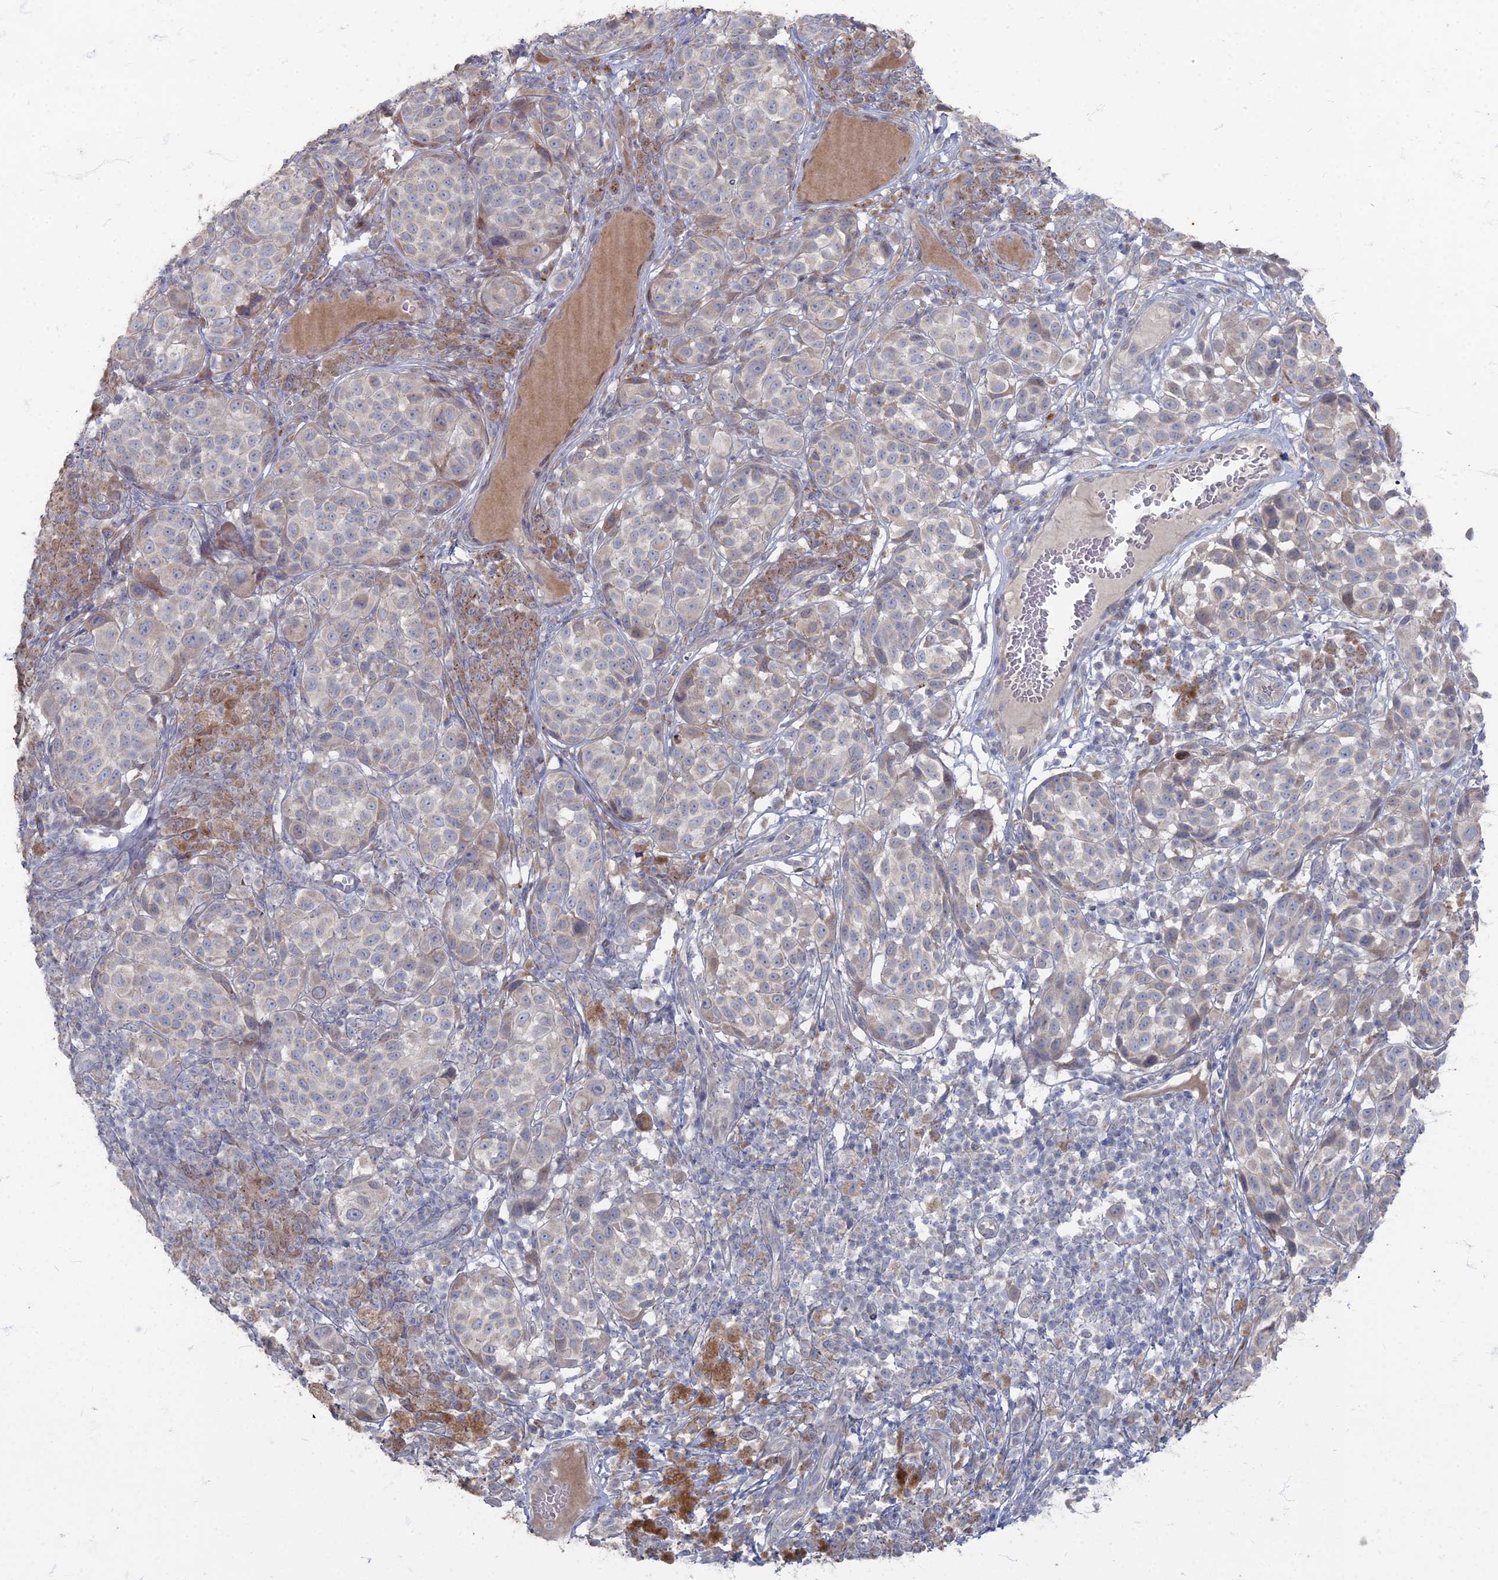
{"staining": {"intensity": "negative", "quantity": "none", "location": "none"}, "tissue": "melanoma", "cell_type": "Tumor cells", "image_type": "cancer", "snomed": [{"axis": "morphology", "description": "Malignant melanoma, NOS"}, {"axis": "topography", "description": "Skin"}], "caption": "There is no significant positivity in tumor cells of melanoma. The staining is performed using DAB brown chromogen with nuclei counter-stained in using hematoxylin.", "gene": "TMEM128", "patient": {"sex": "male", "age": 38}}